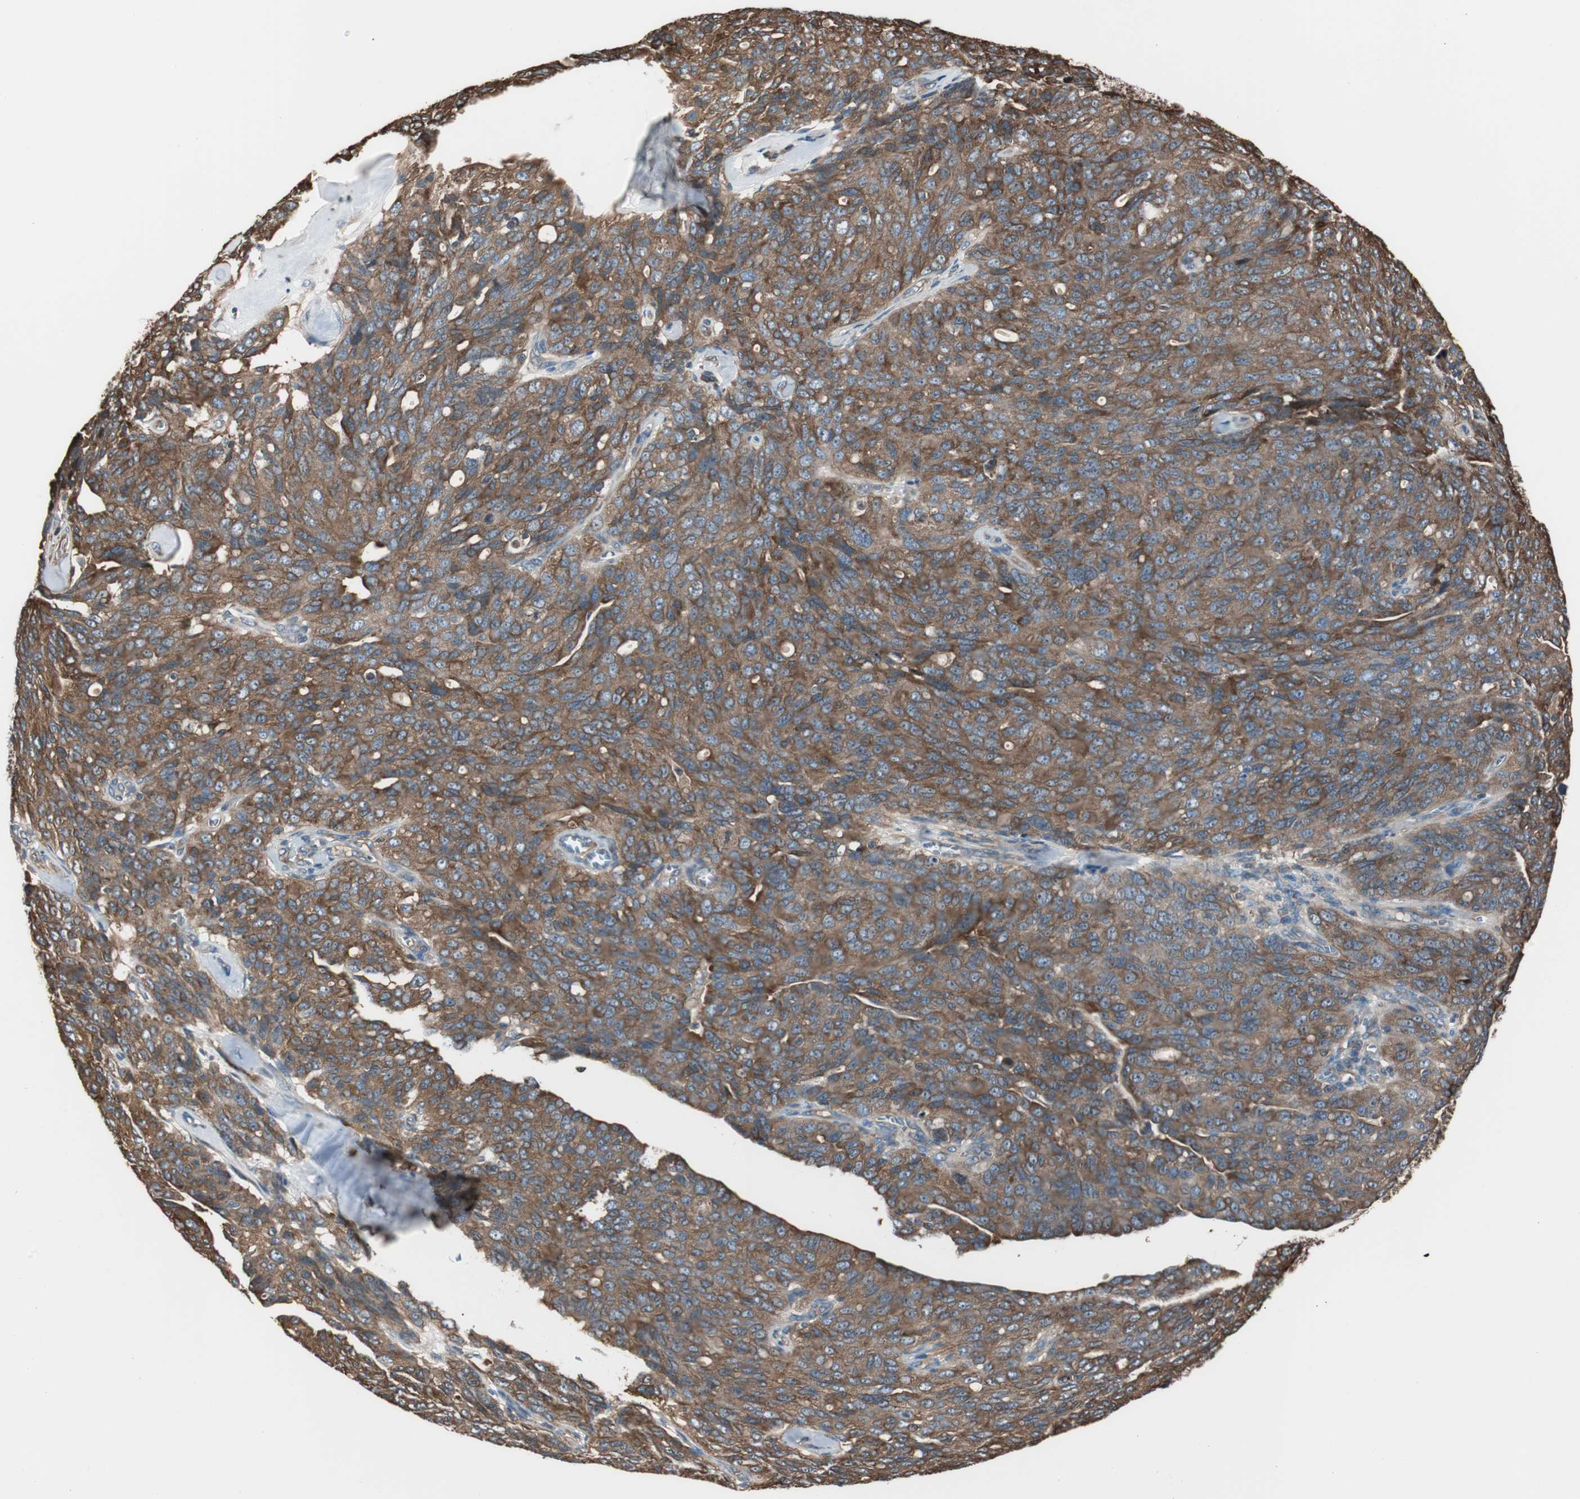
{"staining": {"intensity": "strong", "quantity": ">75%", "location": "cytoplasmic/membranous"}, "tissue": "ovarian cancer", "cell_type": "Tumor cells", "image_type": "cancer", "snomed": [{"axis": "morphology", "description": "Carcinoma, endometroid"}, {"axis": "topography", "description": "Ovary"}], "caption": "This image exhibits immunohistochemistry (IHC) staining of endometroid carcinoma (ovarian), with high strong cytoplasmic/membranous positivity in approximately >75% of tumor cells.", "gene": "CAPNS1", "patient": {"sex": "female", "age": 60}}